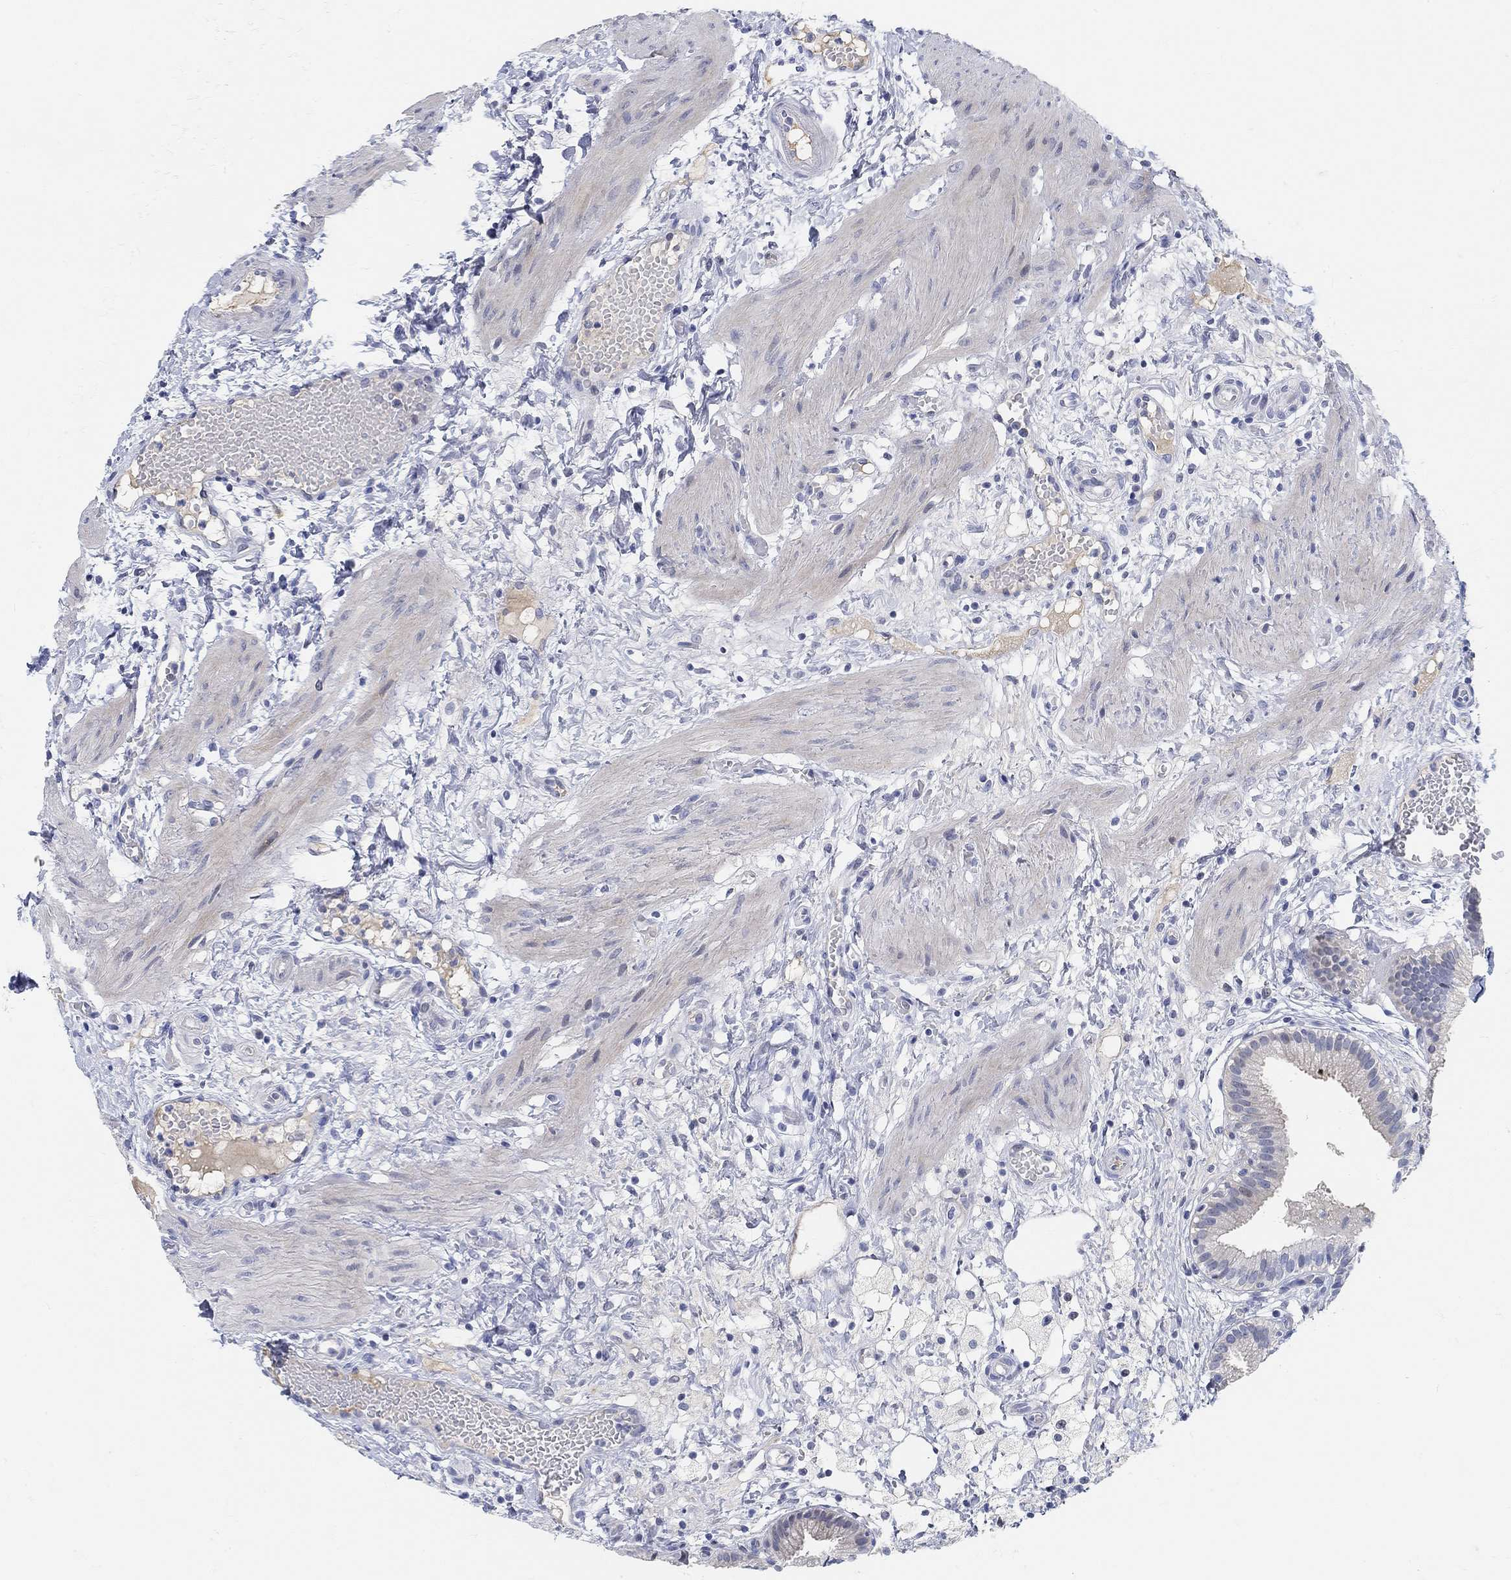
{"staining": {"intensity": "weak", "quantity": "<25%", "location": "cytoplasmic/membranous"}, "tissue": "gallbladder", "cell_type": "Glandular cells", "image_type": "normal", "snomed": [{"axis": "morphology", "description": "Normal tissue, NOS"}, {"axis": "topography", "description": "Gallbladder"}], "caption": "High power microscopy micrograph of an immunohistochemistry histopathology image of benign gallbladder, revealing no significant expression in glandular cells.", "gene": "SNTG2", "patient": {"sex": "female", "age": 24}}